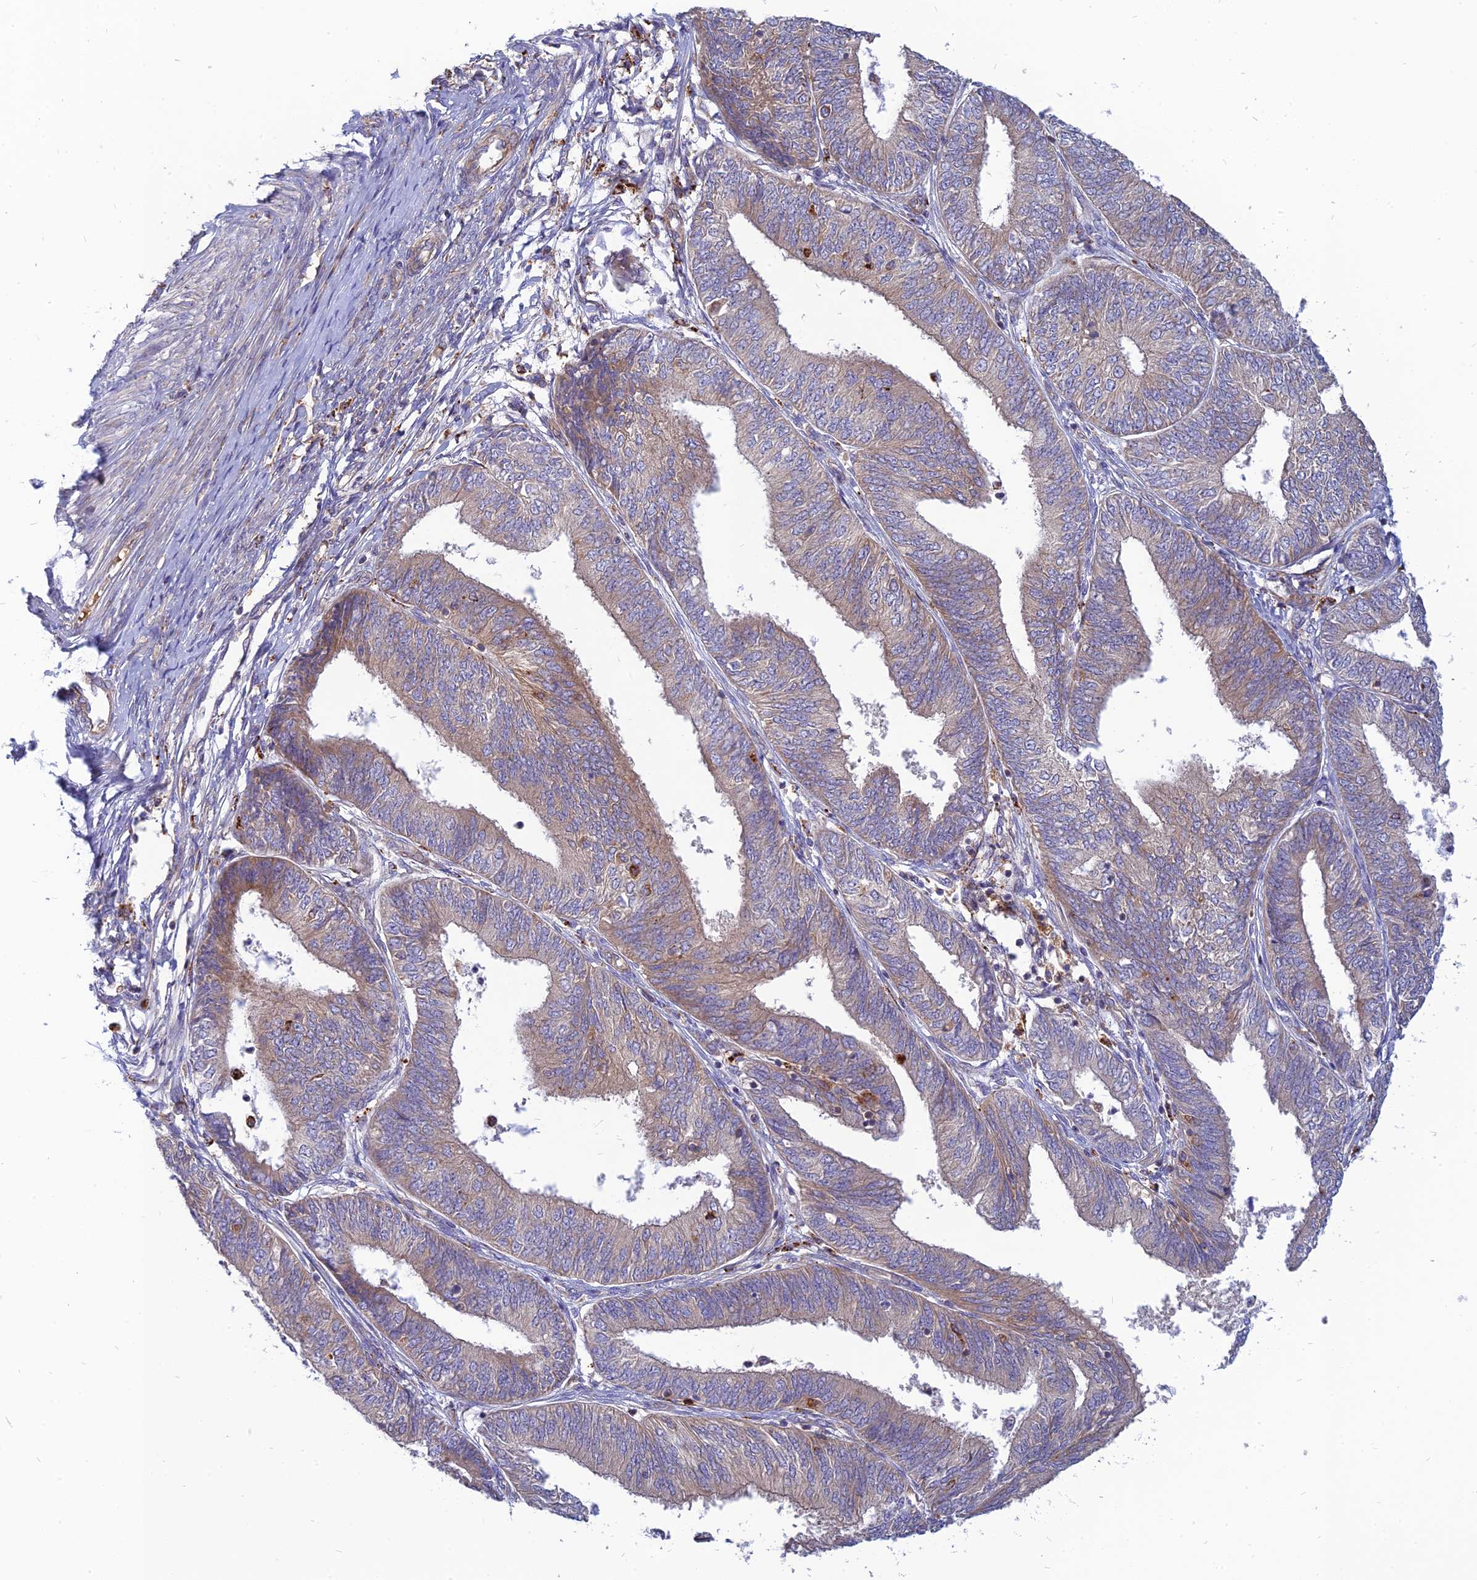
{"staining": {"intensity": "weak", "quantity": "25%-75%", "location": "cytoplasmic/membranous"}, "tissue": "endometrial cancer", "cell_type": "Tumor cells", "image_type": "cancer", "snomed": [{"axis": "morphology", "description": "Adenocarcinoma, NOS"}, {"axis": "topography", "description": "Endometrium"}], "caption": "IHC histopathology image of neoplastic tissue: endometrial cancer stained using immunohistochemistry (IHC) demonstrates low levels of weak protein expression localized specifically in the cytoplasmic/membranous of tumor cells, appearing as a cytoplasmic/membranous brown color.", "gene": "PHKA2", "patient": {"sex": "female", "age": 58}}